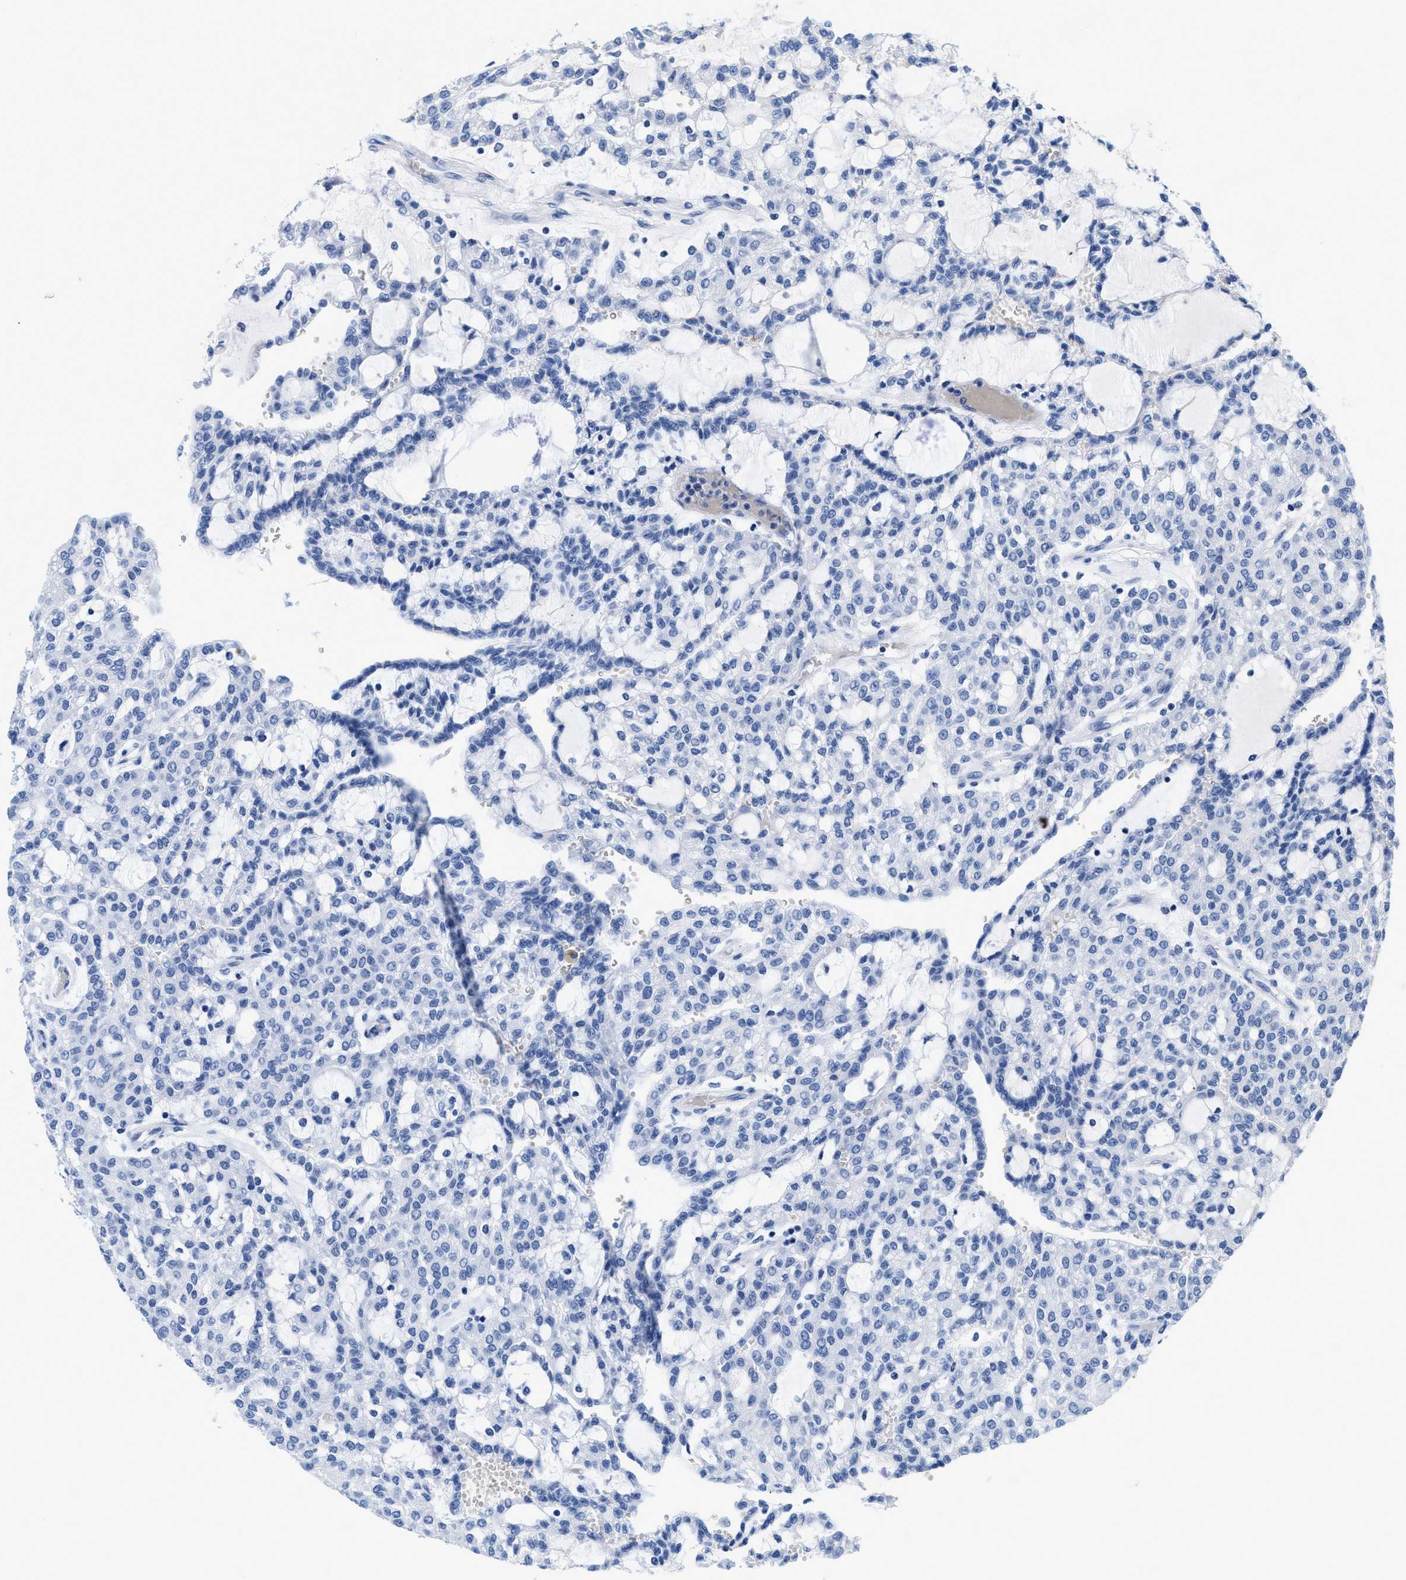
{"staining": {"intensity": "negative", "quantity": "none", "location": "none"}, "tissue": "renal cancer", "cell_type": "Tumor cells", "image_type": "cancer", "snomed": [{"axis": "morphology", "description": "Adenocarcinoma, NOS"}, {"axis": "topography", "description": "Kidney"}], "caption": "Immunohistochemical staining of renal cancer shows no significant staining in tumor cells.", "gene": "SLFN13", "patient": {"sex": "male", "age": 63}}